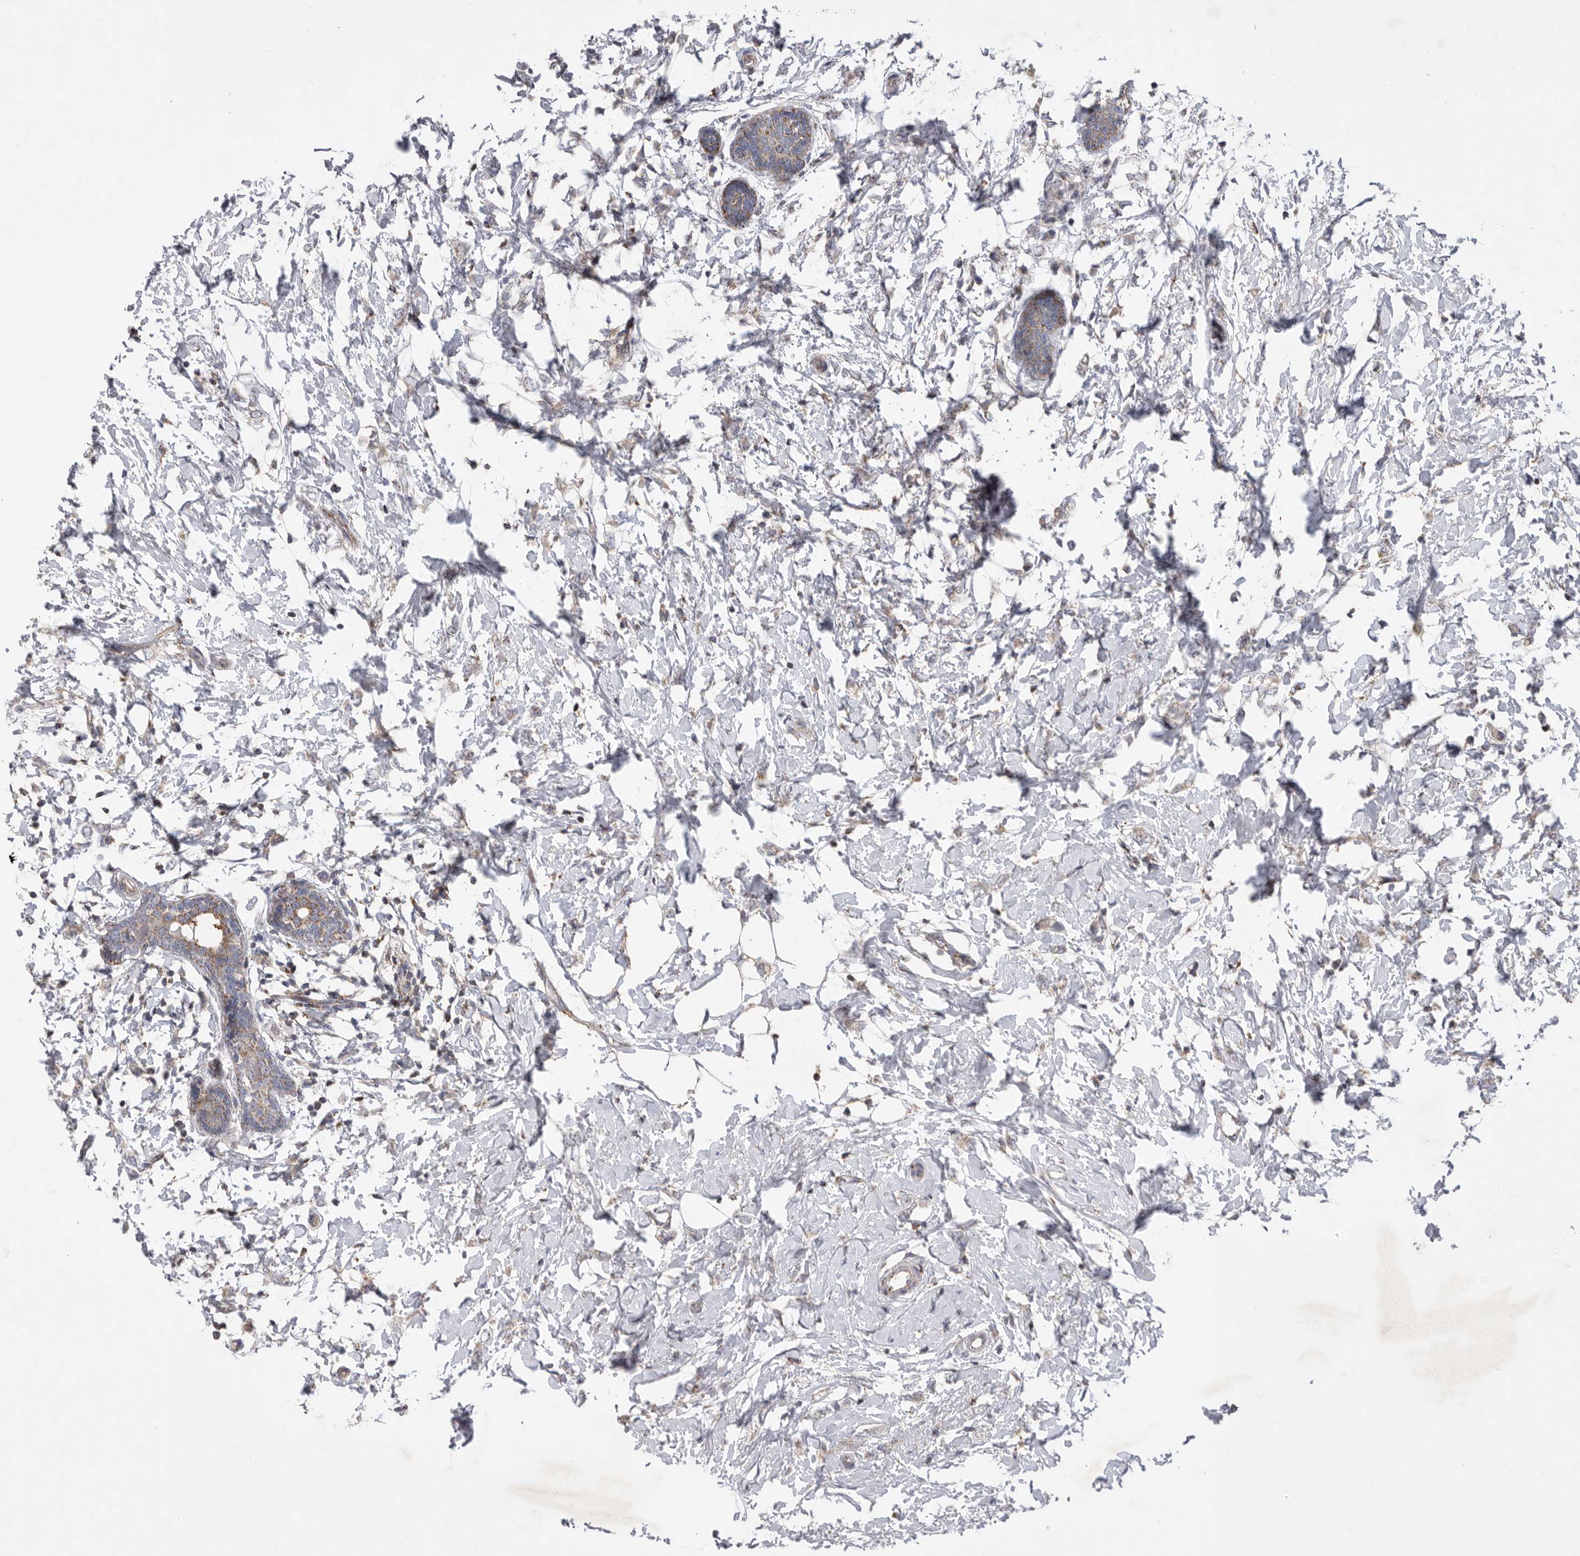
{"staining": {"intensity": "negative", "quantity": "none", "location": "none"}, "tissue": "breast cancer", "cell_type": "Tumor cells", "image_type": "cancer", "snomed": [{"axis": "morphology", "description": "Normal tissue, NOS"}, {"axis": "morphology", "description": "Lobular carcinoma"}, {"axis": "topography", "description": "Breast"}], "caption": "A histopathology image of lobular carcinoma (breast) stained for a protein reveals no brown staining in tumor cells.", "gene": "MPZL1", "patient": {"sex": "female", "age": 47}}